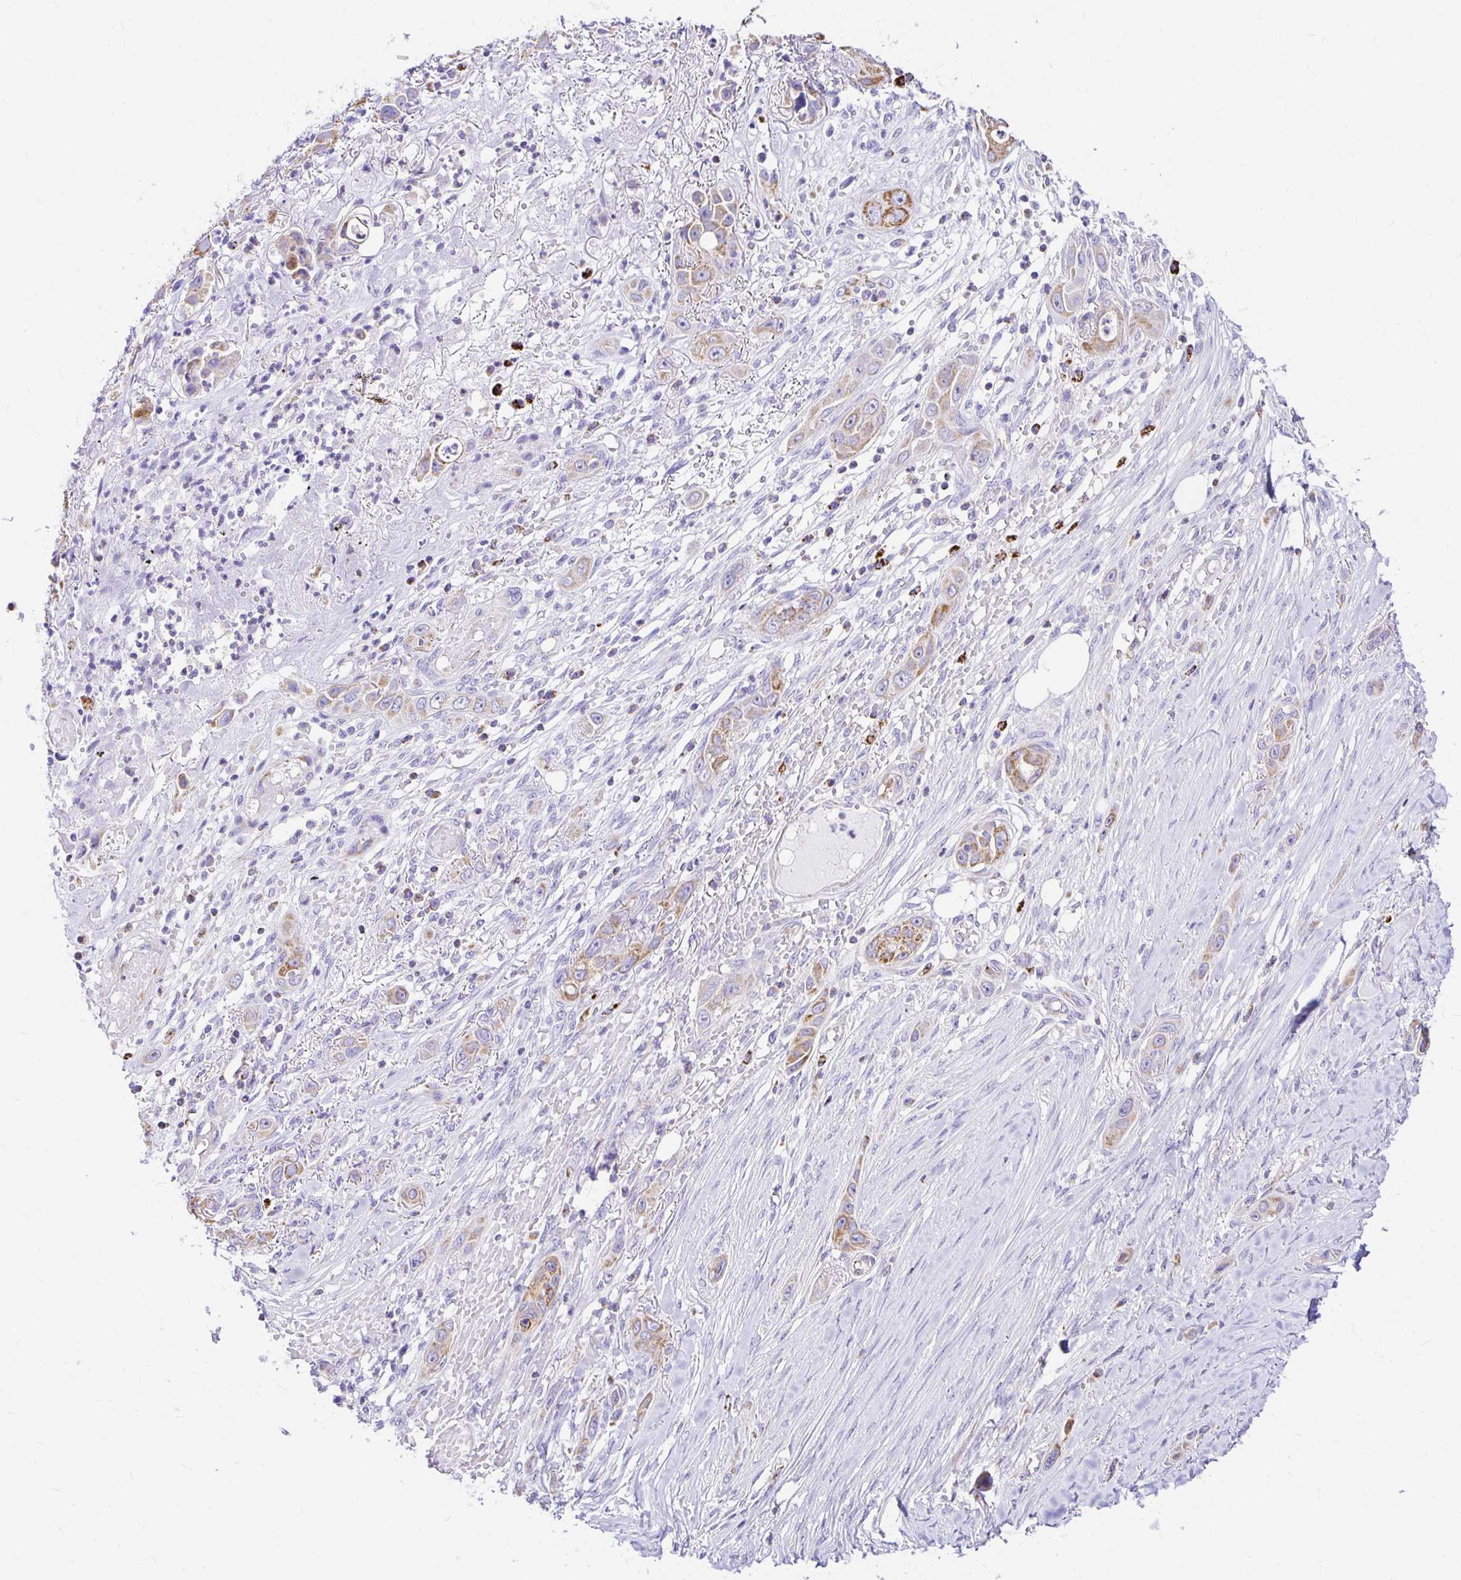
{"staining": {"intensity": "moderate", "quantity": "25%-75%", "location": "cytoplasmic/membranous"}, "tissue": "skin cancer", "cell_type": "Tumor cells", "image_type": "cancer", "snomed": [{"axis": "morphology", "description": "Squamous cell carcinoma, NOS"}, {"axis": "topography", "description": "Skin"}], "caption": "Approximately 25%-75% of tumor cells in squamous cell carcinoma (skin) exhibit moderate cytoplasmic/membranous protein positivity as visualized by brown immunohistochemical staining.", "gene": "PLAAT2", "patient": {"sex": "female", "age": 69}}